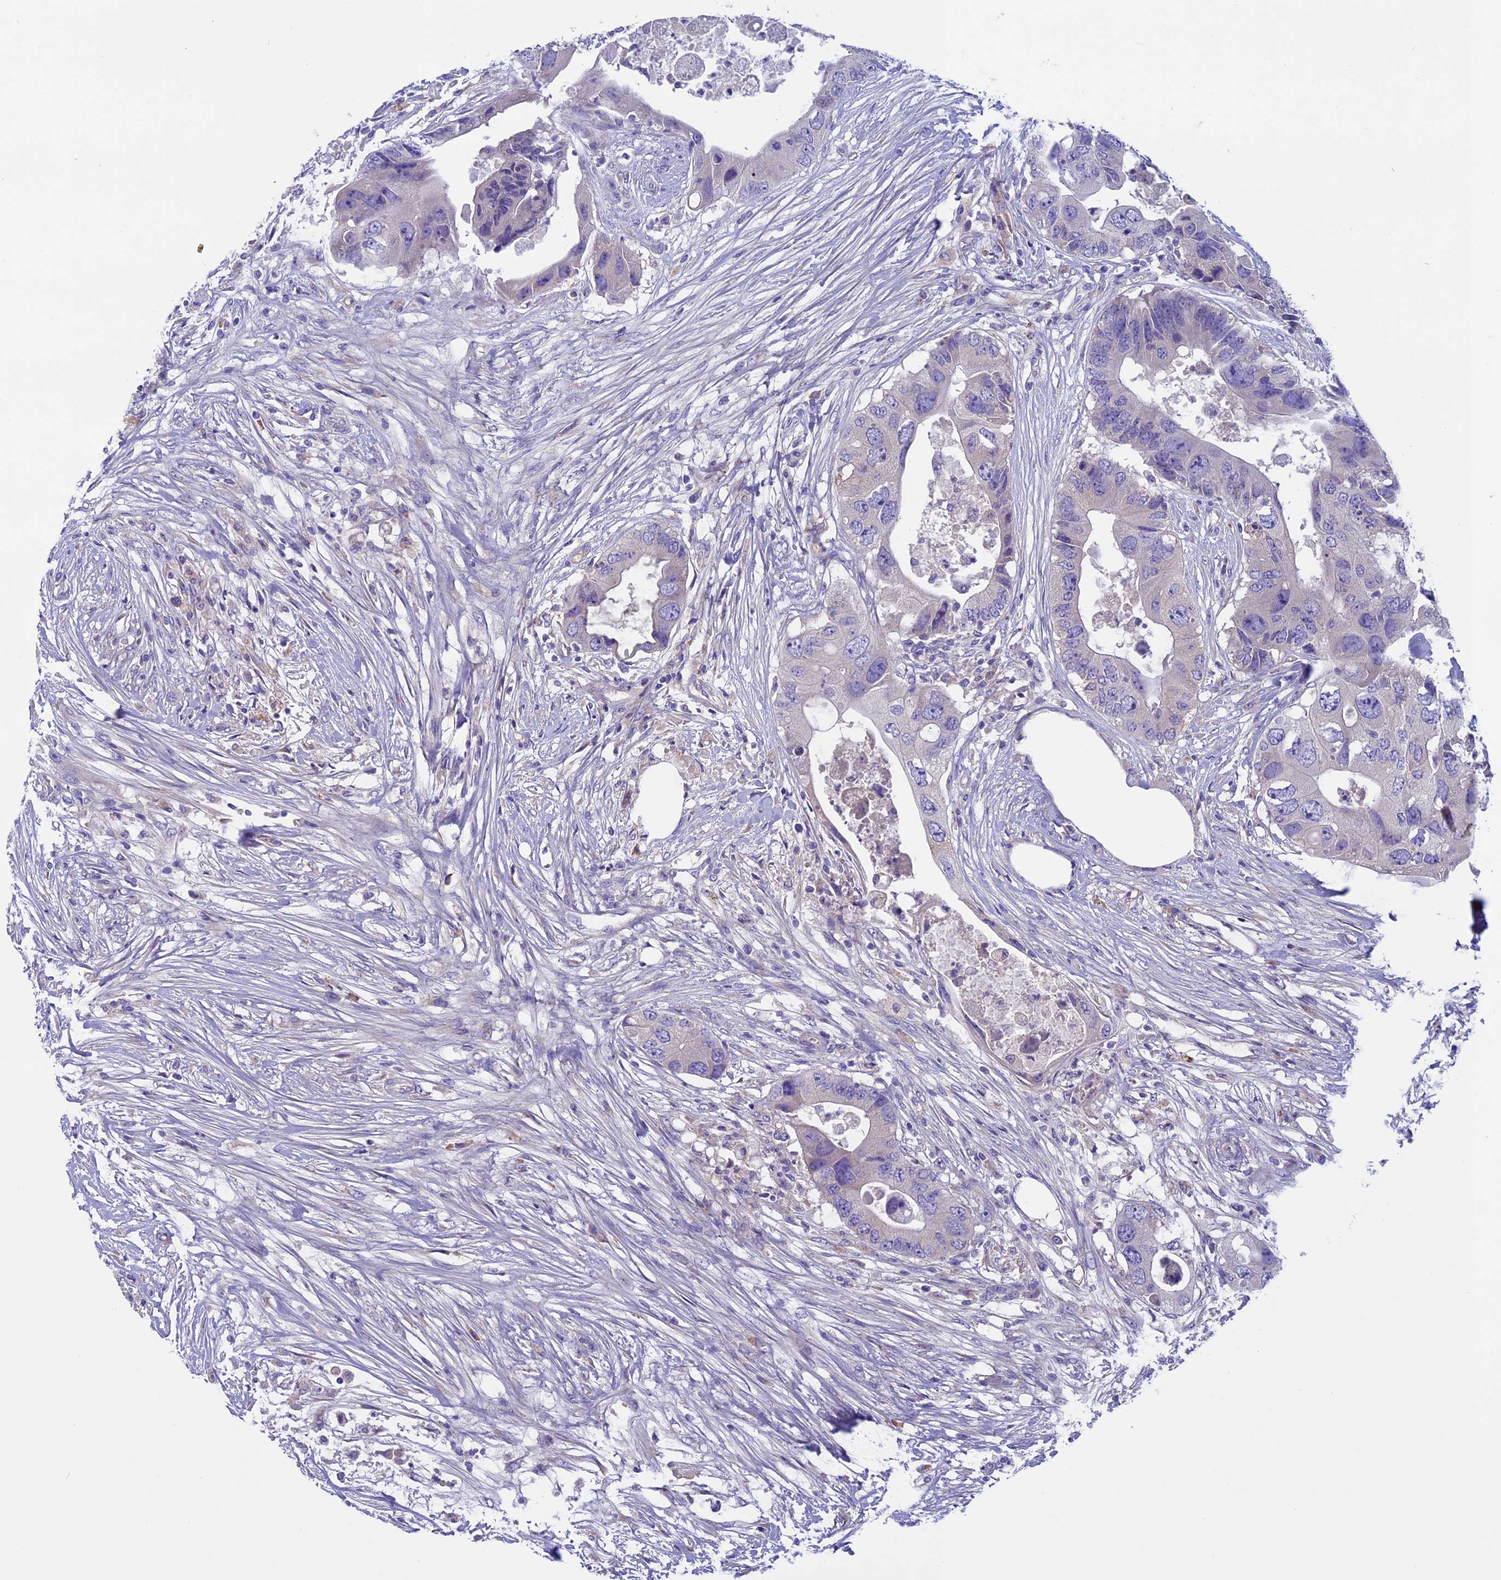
{"staining": {"intensity": "negative", "quantity": "none", "location": "none"}, "tissue": "colorectal cancer", "cell_type": "Tumor cells", "image_type": "cancer", "snomed": [{"axis": "morphology", "description": "Adenocarcinoma, NOS"}, {"axis": "topography", "description": "Colon"}], "caption": "Micrograph shows no significant protein staining in tumor cells of colorectal adenocarcinoma. (DAB immunohistochemistry with hematoxylin counter stain).", "gene": "DCTN5", "patient": {"sex": "male", "age": 71}}